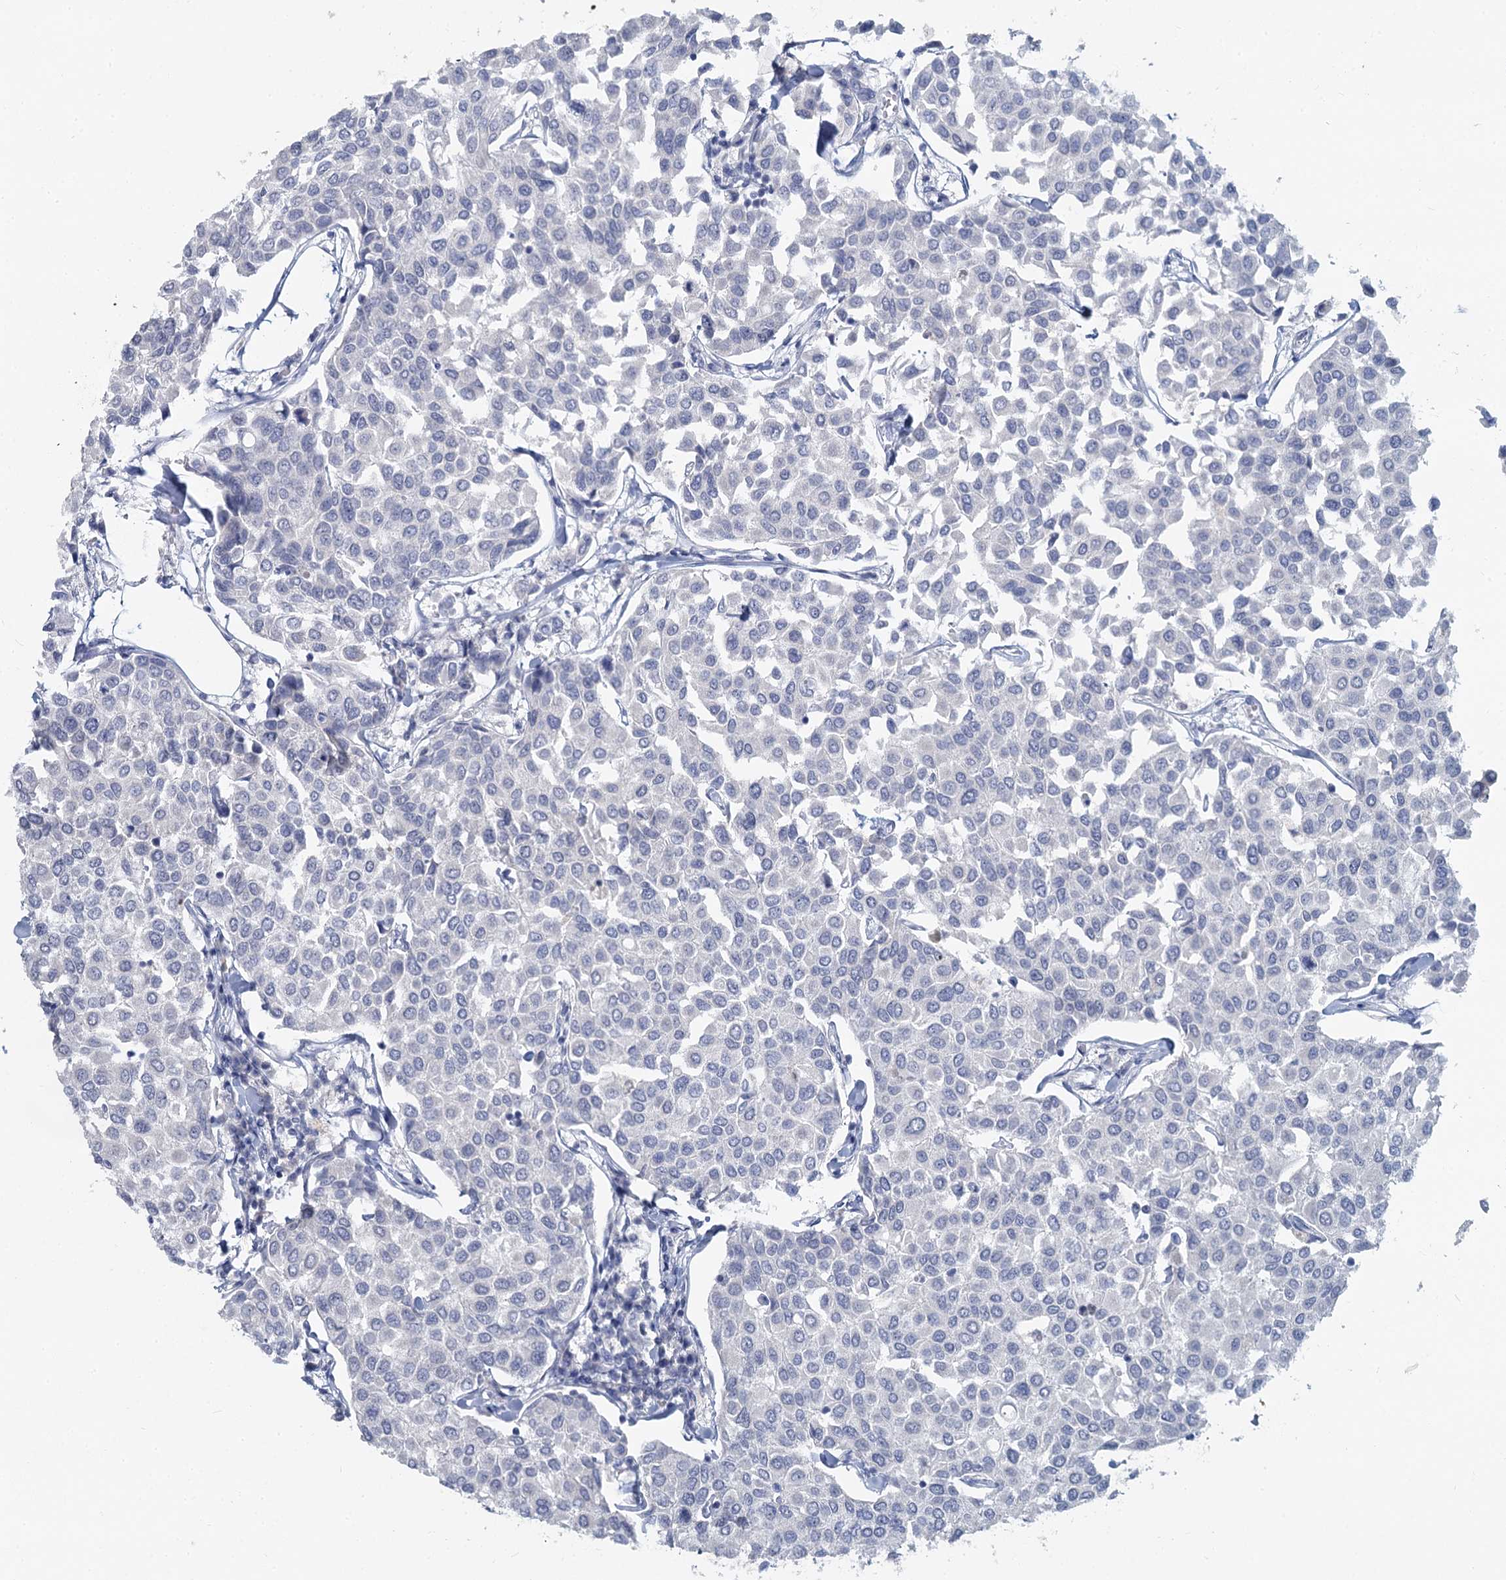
{"staining": {"intensity": "negative", "quantity": "none", "location": "none"}, "tissue": "breast cancer", "cell_type": "Tumor cells", "image_type": "cancer", "snomed": [{"axis": "morphology", "description": "Duct carcinoma"}, {"axis": "topography", "description": "Breast"}], "caption": "Image shows no protein positivity in tumor cells of invasive ductal carcinoma (breast) tissue. Nuclei are stained in blue.", "gene": "CHGA", "patient": {"sex": "female", "age": 55}}